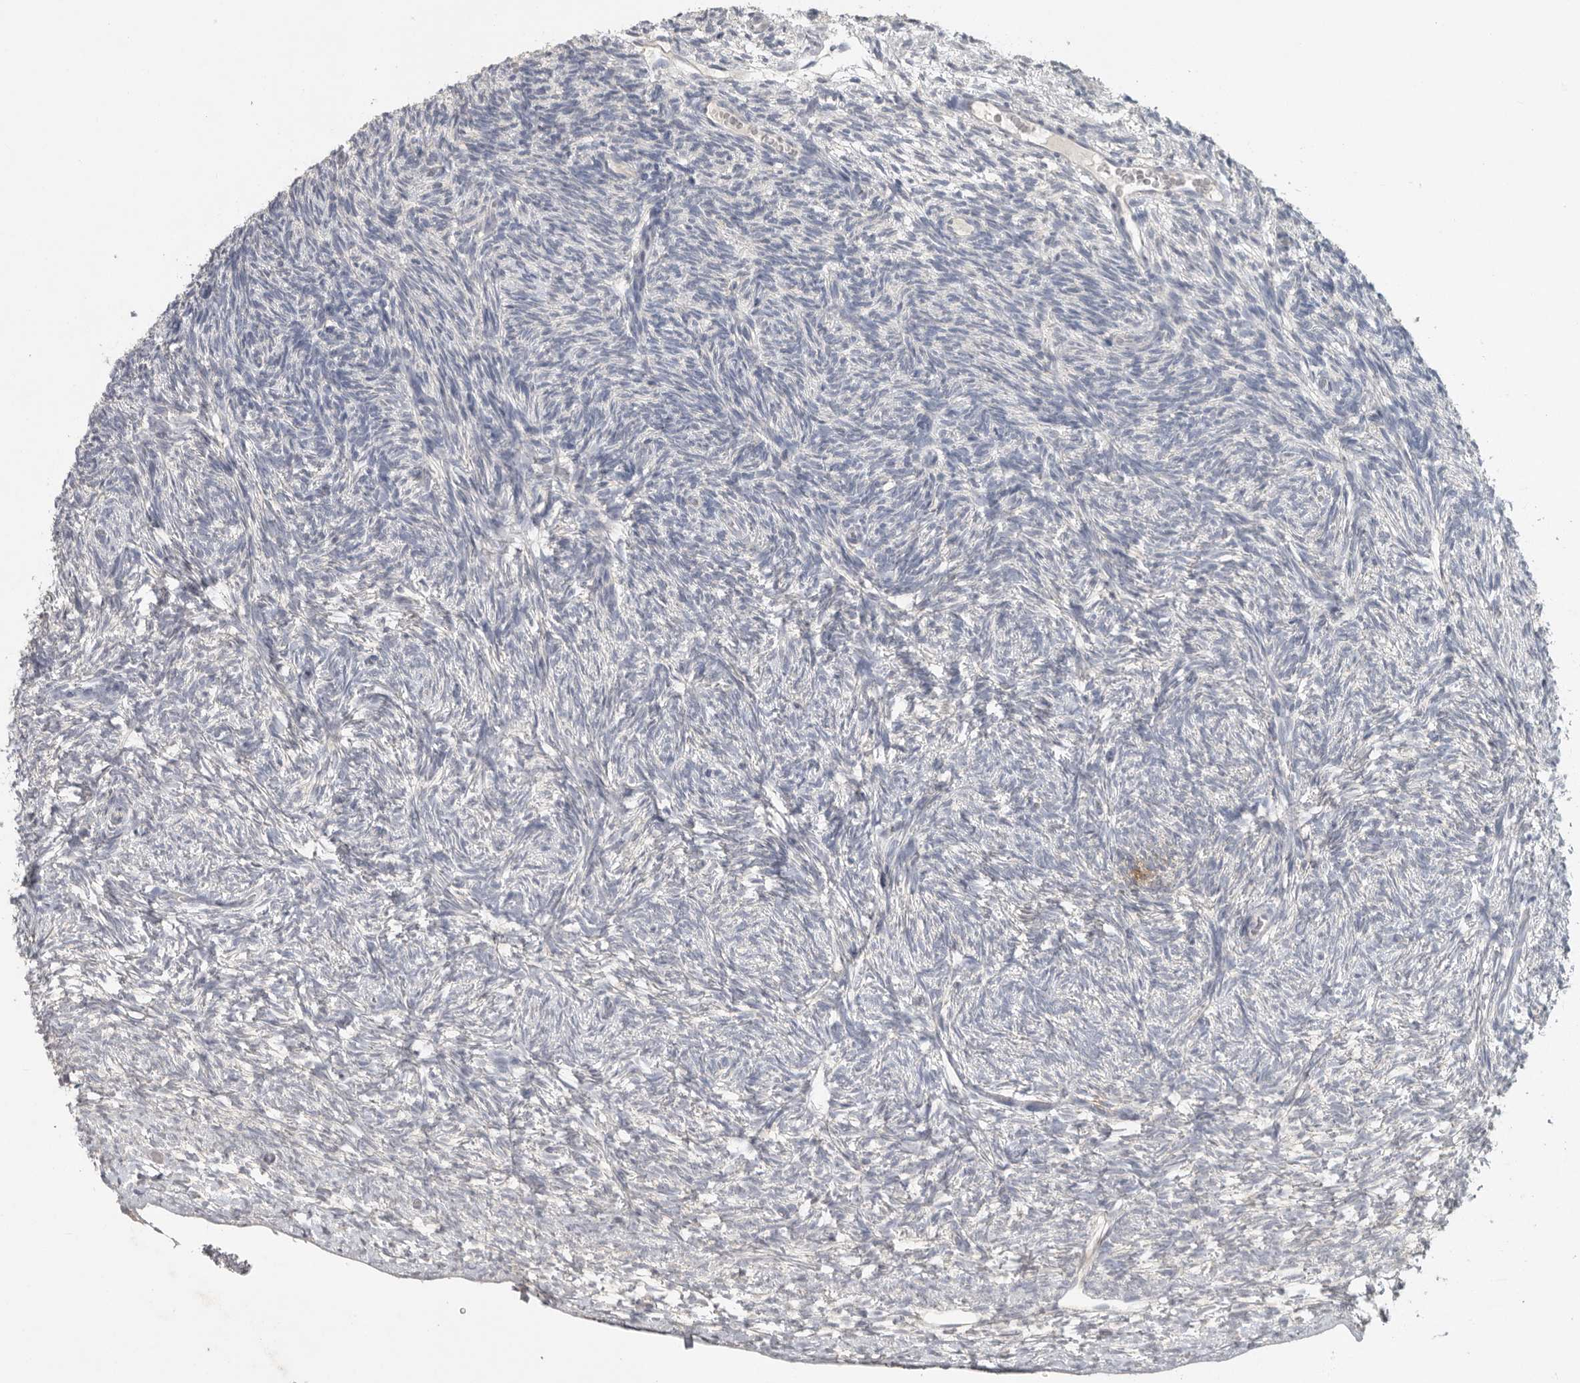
{"staining": {"intensity": "weak", "quantity": ">75%", "location": "cytoplasmic/membranous"}, "tissue": "ovary", "cell_type": "Follicle cells", "image_type": "normal", "snomed": [{"axis": "morphology", "description": "Normal tissue, NOS"}, {"axis": "topography", "description": "Ovary"}], "caption": "Brown immunohistochemical staining in unremarkable human ovary reveals weak cytoplasmic/membranous expression in approximately >75% of follicle cells.", "gene": "REG4", "patient": {"sex": "female", "age": 34}}